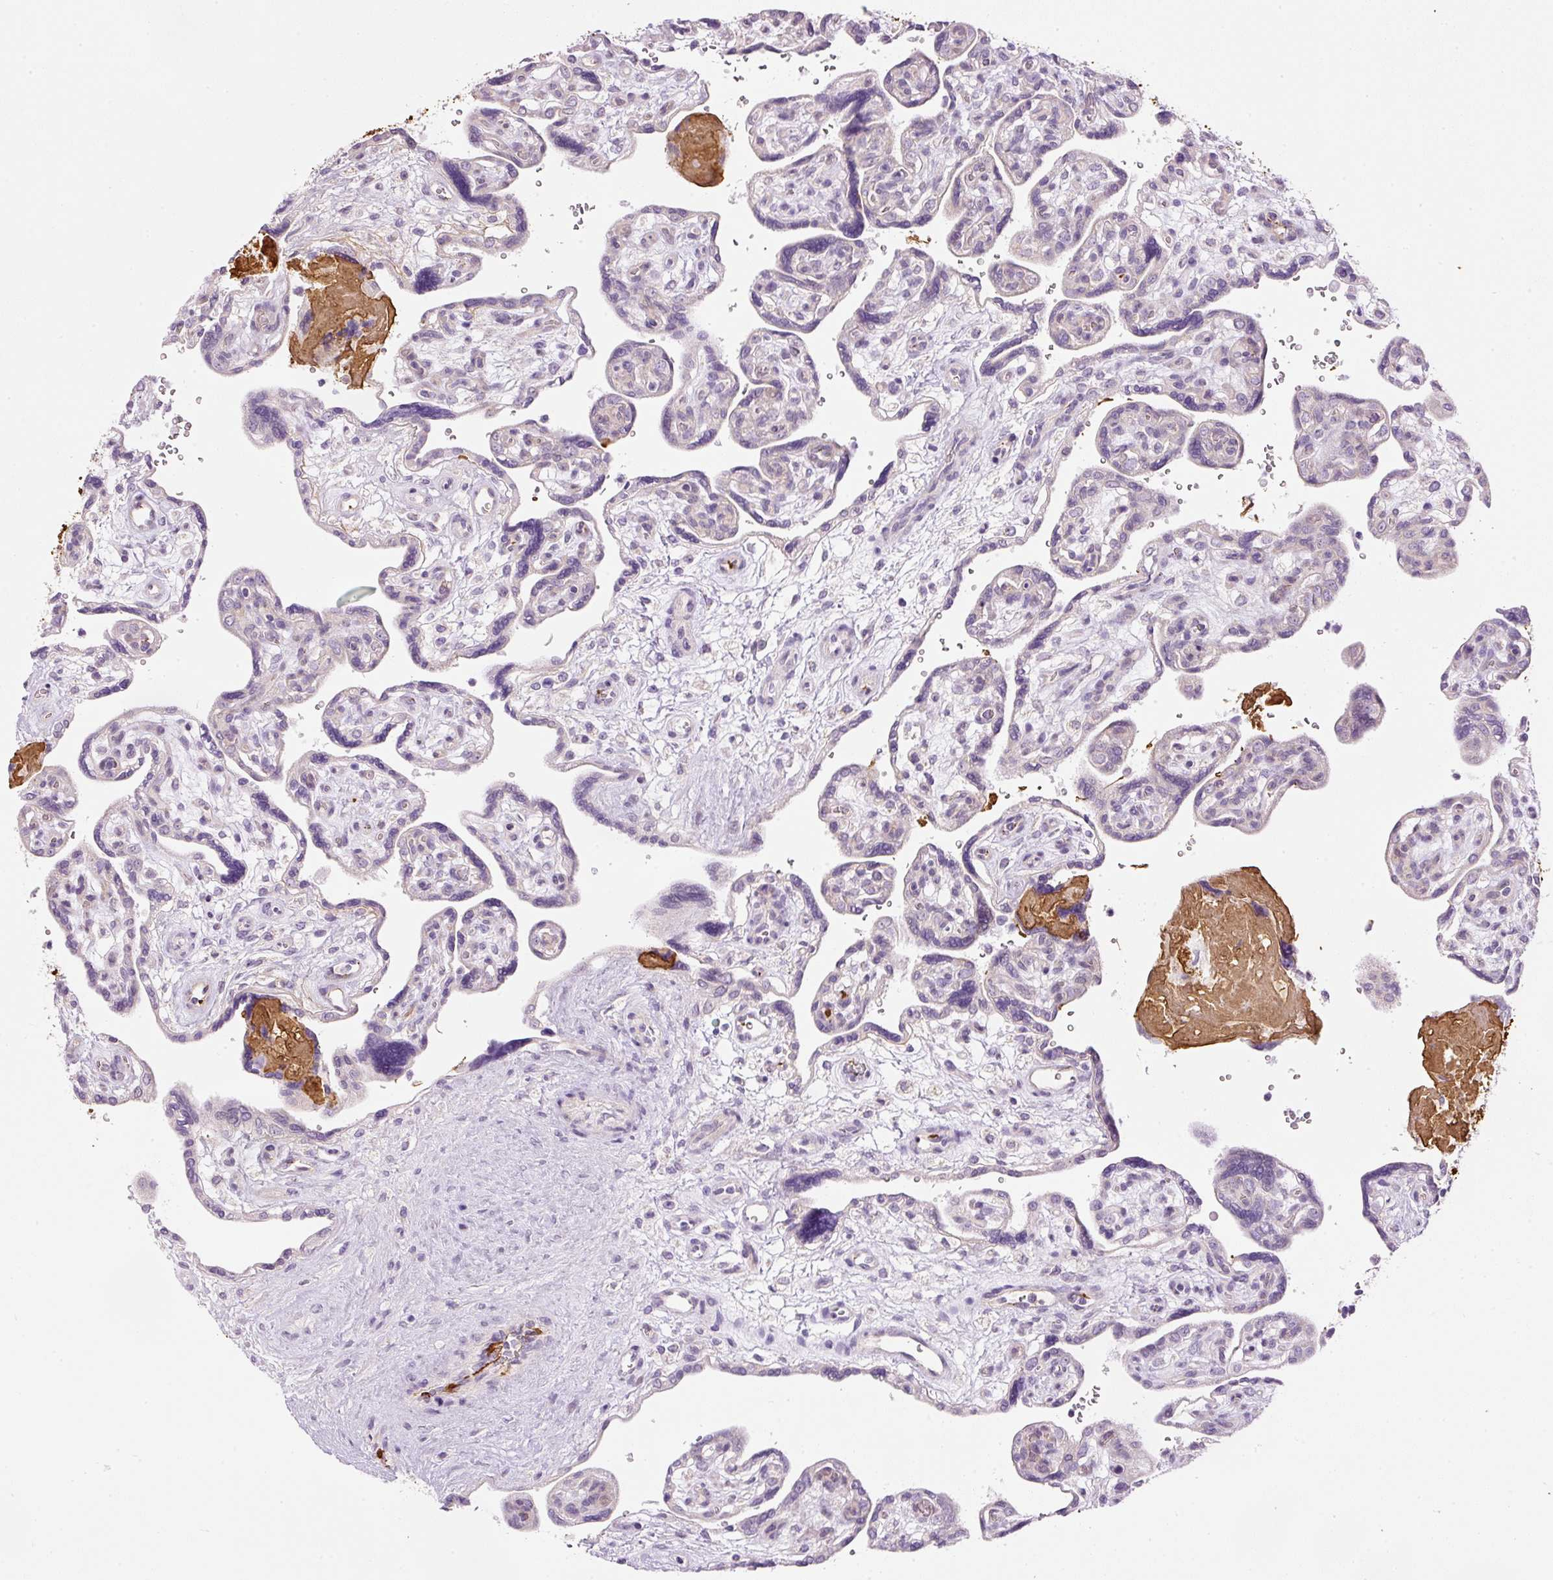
{"staining": {"intensity": "negative", "quantity": "none", "location": "none"}, "tissue": "placenta", "cell_type": "Decidual cells", "image_type": "normal", "snomed": [{"axis": "morphology", "description": "Normal tissue, NOS"}, {"axis": "topography", "description": "Placenta"}], "caption": "The immunohistochemistry (IHC) histopathology image has no significant staining in decidual cells of placenta.", "gene": "KPNA5", "patient": {"sex": "female", "age": 39}}